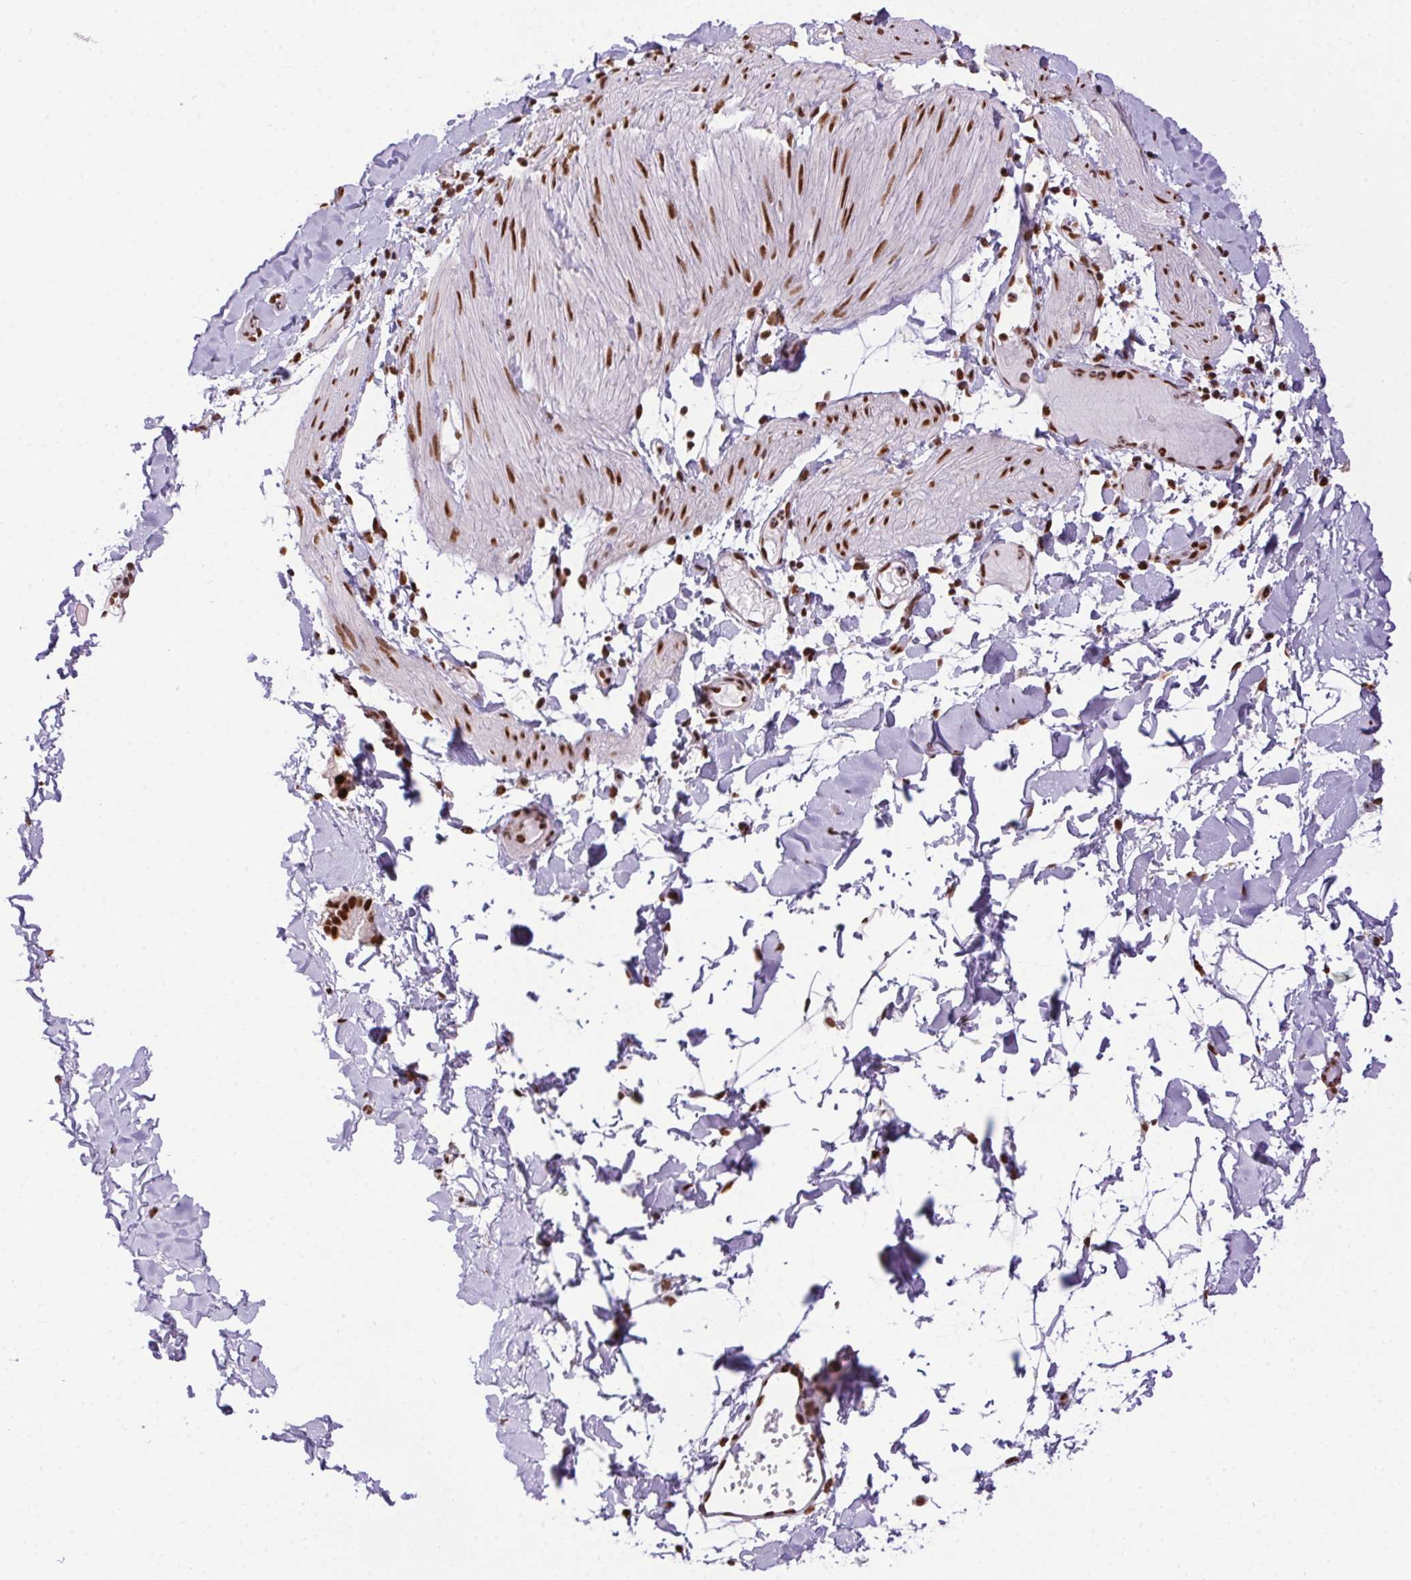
{"staining": {"intensity": "strong", "quantity": "25%-75%", "location": "nuclear"}, "tissue": "adipose tissue", "cell_type": "Adipocytes", "image_type": "normal", "snomed": [{"axis": "morphology", "description": "Normal tissue, NOS"}, {"axis": "topography", "description": "Gallbladder"}, {"axis": "topography", "description": "Peripheral nerve tissue"}], "caption": "The photomicrograph shows staining of benign adipose tissue, revealing strong nuclear protein expression (brown color) within adipocytes. (DAB IHC, brown staining for protein, blue staining for nuclei).", "gene": "ZNF207", "patient": {"sex": "female", "age": 45}}